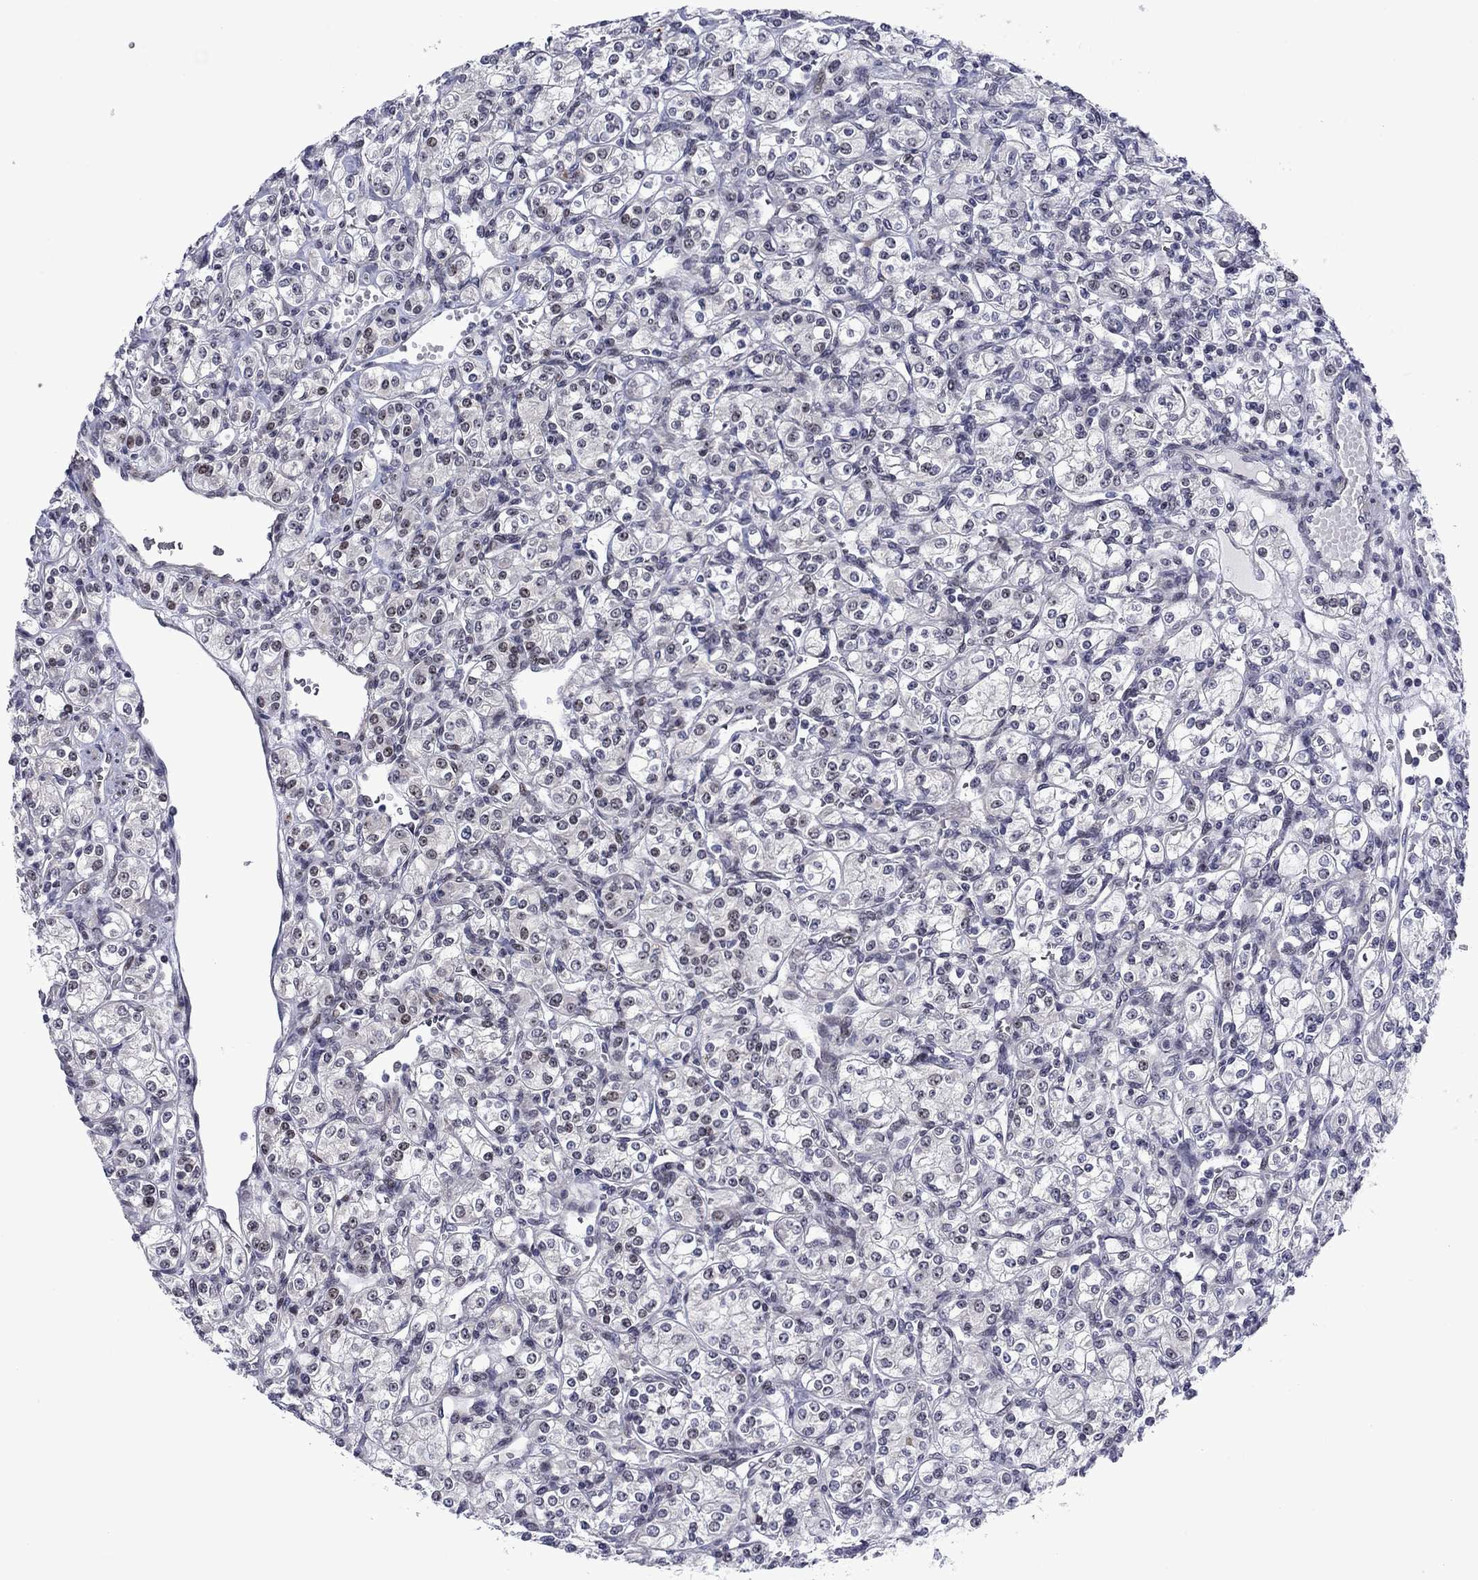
{"staining": {"intensity": "negative", "quantity": "none", "location": "none"}, "tissue": "renal cancer", "cell_type": "Tumor cells", "image_type": "cancer", "snomed": [{"axis": "morphology", "description": "Adenocarcinoma, NOS"}, {"axis": "topography", "description": "Kidney"}], "caption": "There is no significant positivity in tumor cells of renal adenocarcinoma. (DAB (3,3'-diaminobenzidine) immunohistochemistry visualized using brightfield microscopy, high magnification).", "gene": "SURF2", "patient": {"sex": "male", "age": 77}}